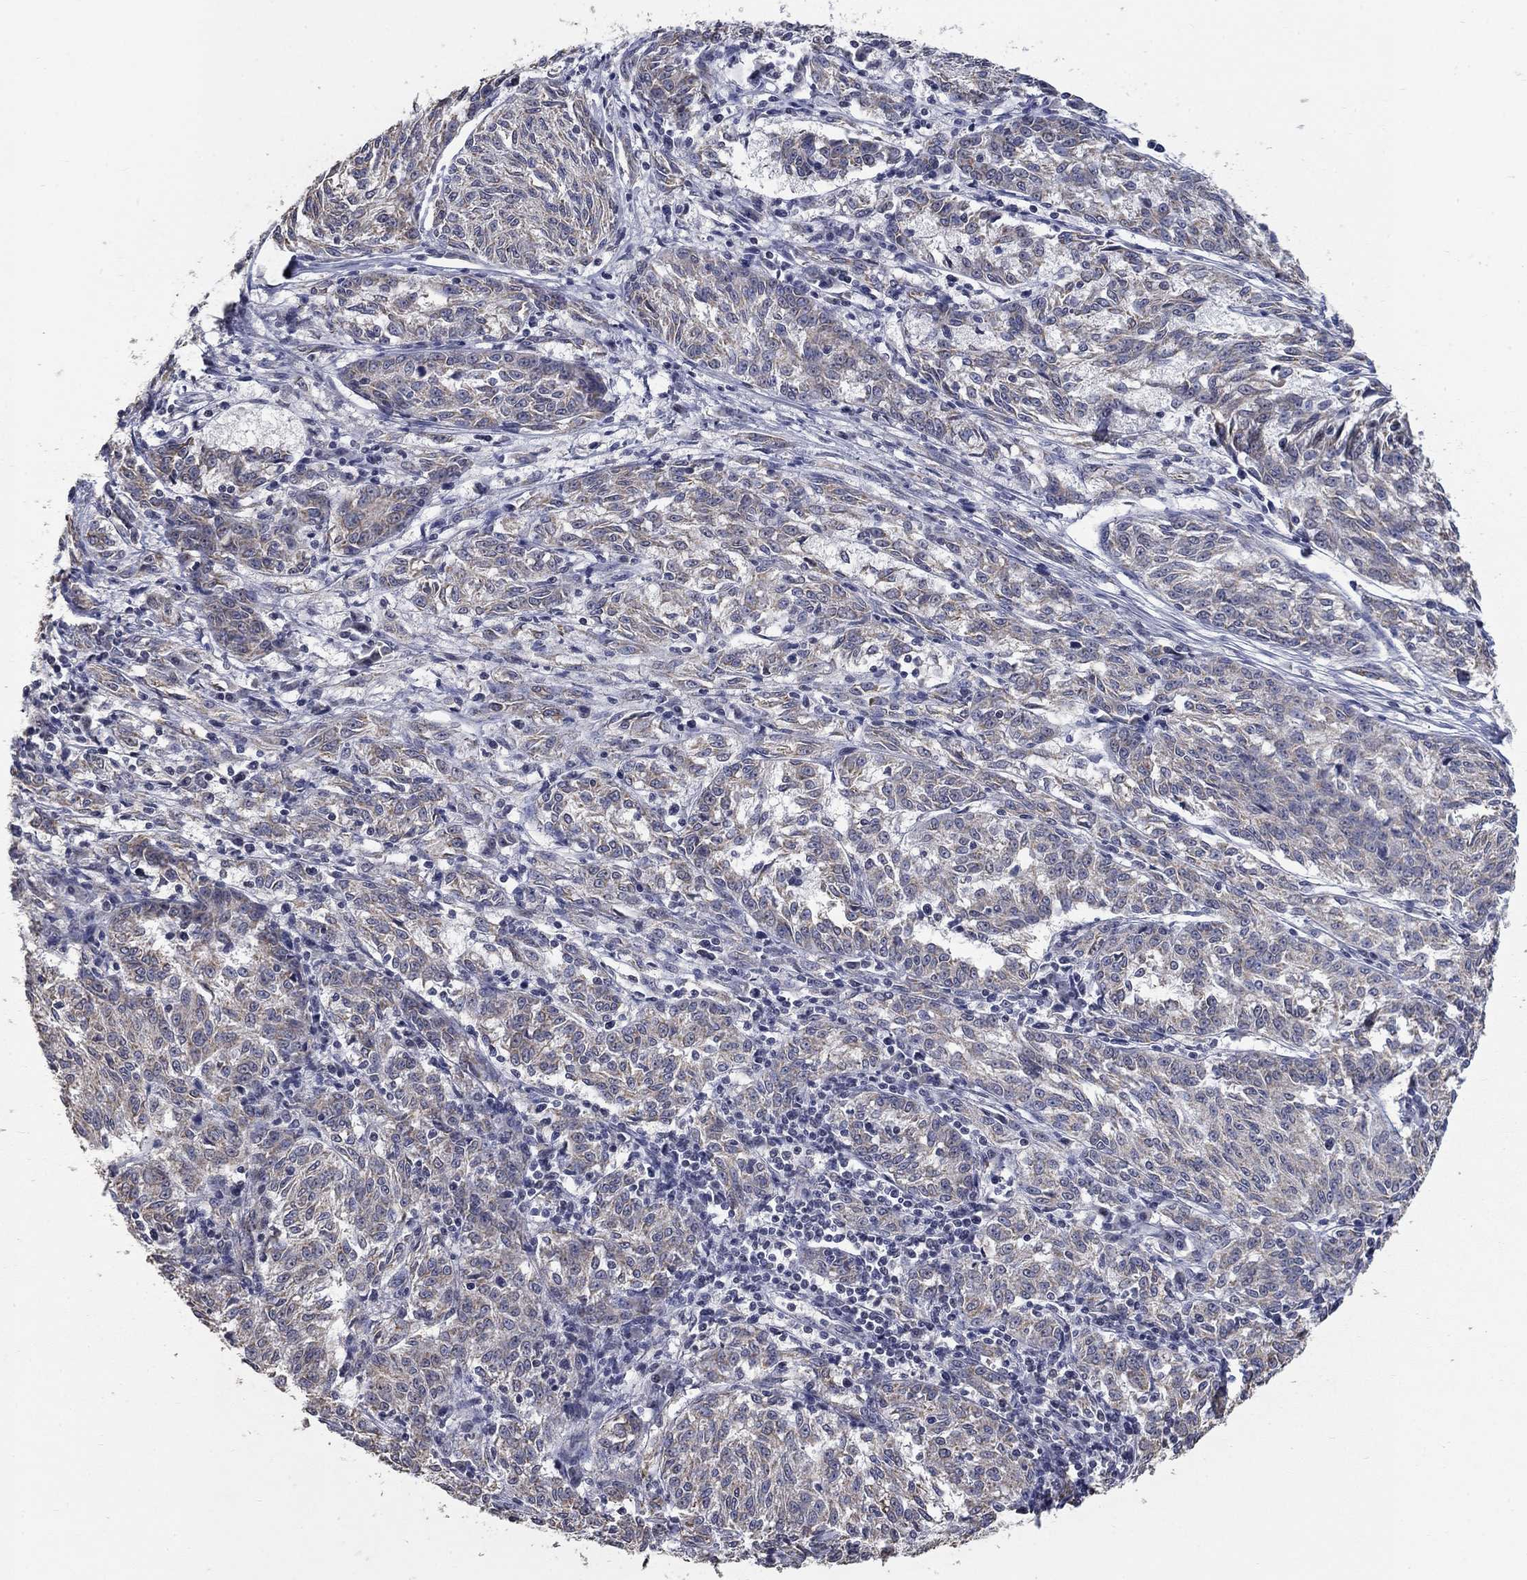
{"staining": {"intensity": "negative", "quantity": "none", "location": "none"}, "tissue": "melanoma", "cell_type": "Tumor cells", "image_type": "cancer", "snomed": [{"axis": "morphology", "description": "Malignant melanoma, NOS"}, {"axis": "topography", "description": "Skin"}], "caption": "Tumor cells are negative for protein expression in human malignant melanoma. (DAB immunohistochemistry (IHC) with hematoxylin counter stain).", "gene": "SPATA33", "patient": {"sex": "female", "age": 72}}